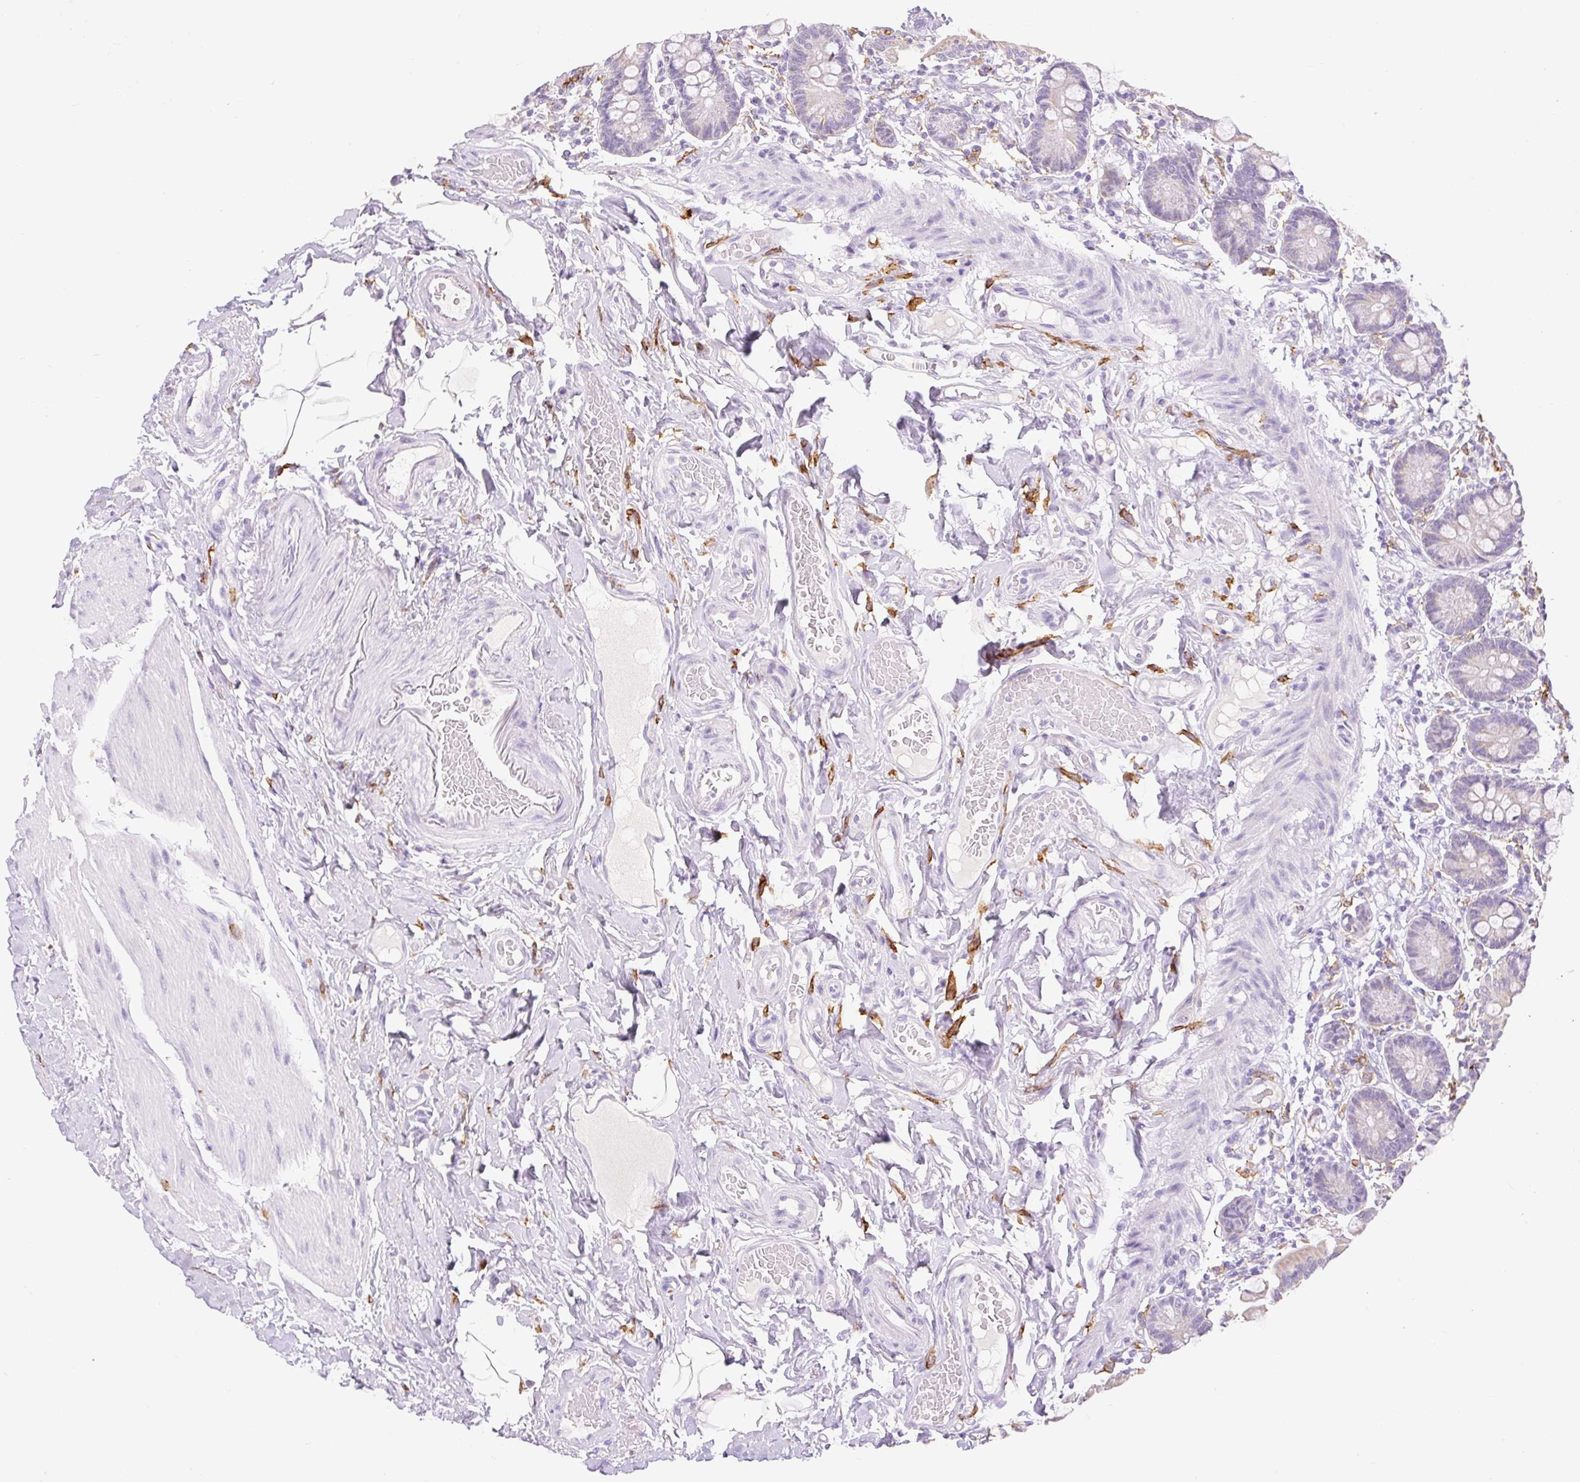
{"staining": {"intensity": "weak", "quantity": "25%-75%", "location": "cytoplasmic/membranous"}, "tissue": "small intestine", "cell_type": "Glandular cells", "image_type": "normal", "snomed": [{"axis": "morphology", "description": "Normal tissue, NOS"}, {"axis": "topography", "description": "Small intestine"}], "caption": "Immunohistochemical staining of unremarkable small intestine shows 25%-75% levels of weak cytoplasmic/membranous protein staining in approximately 25%-75% of glandular cells.", "gene": "SIGLEC1", "patient": {"sex": "female", "age": 64}}